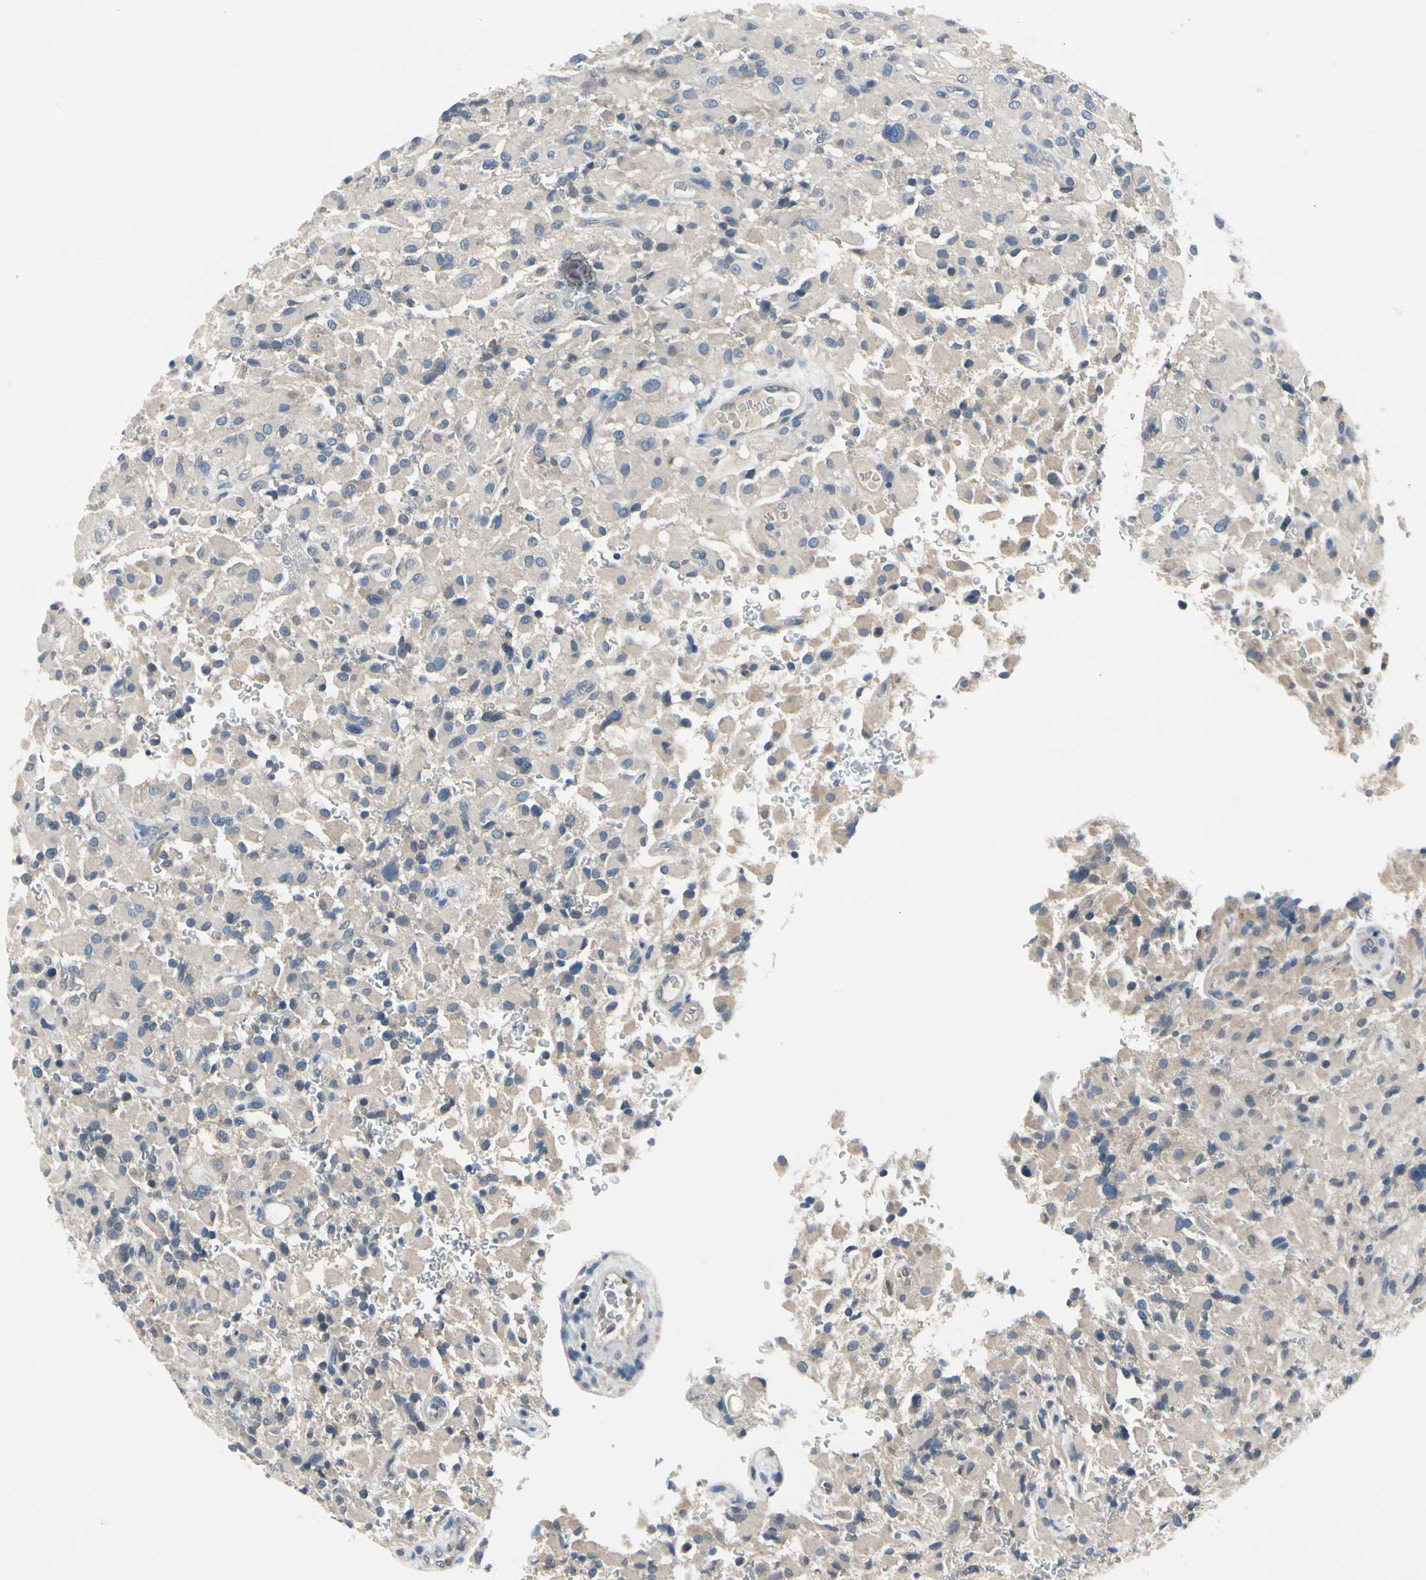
{"staining": {"intensity": "weak", "quantity": "25%-75%", "location": "cytoplasmic/membranous"}, "tissue": "glioma", "cell_type": "Tumor cells", "image_type": "cancer", "snomed": [{"axis": "morphology", "description": "Glioma, malignant, High grade"}, {"axis": "topography", "description": "Brain"}], "caption": "A low amount of weak cytoplasmic/membranous staining is identified in about 25%-75% of tumor cells in glioma tissue. The staining is performed using DAB (3,3'-diaminobenzidine) brown chromogen to label protein expression. The nuclei are counter-stained blue using hematoxylin.", "gene": "SELENOK", "patient": {"sex": "male", "age": 71}}